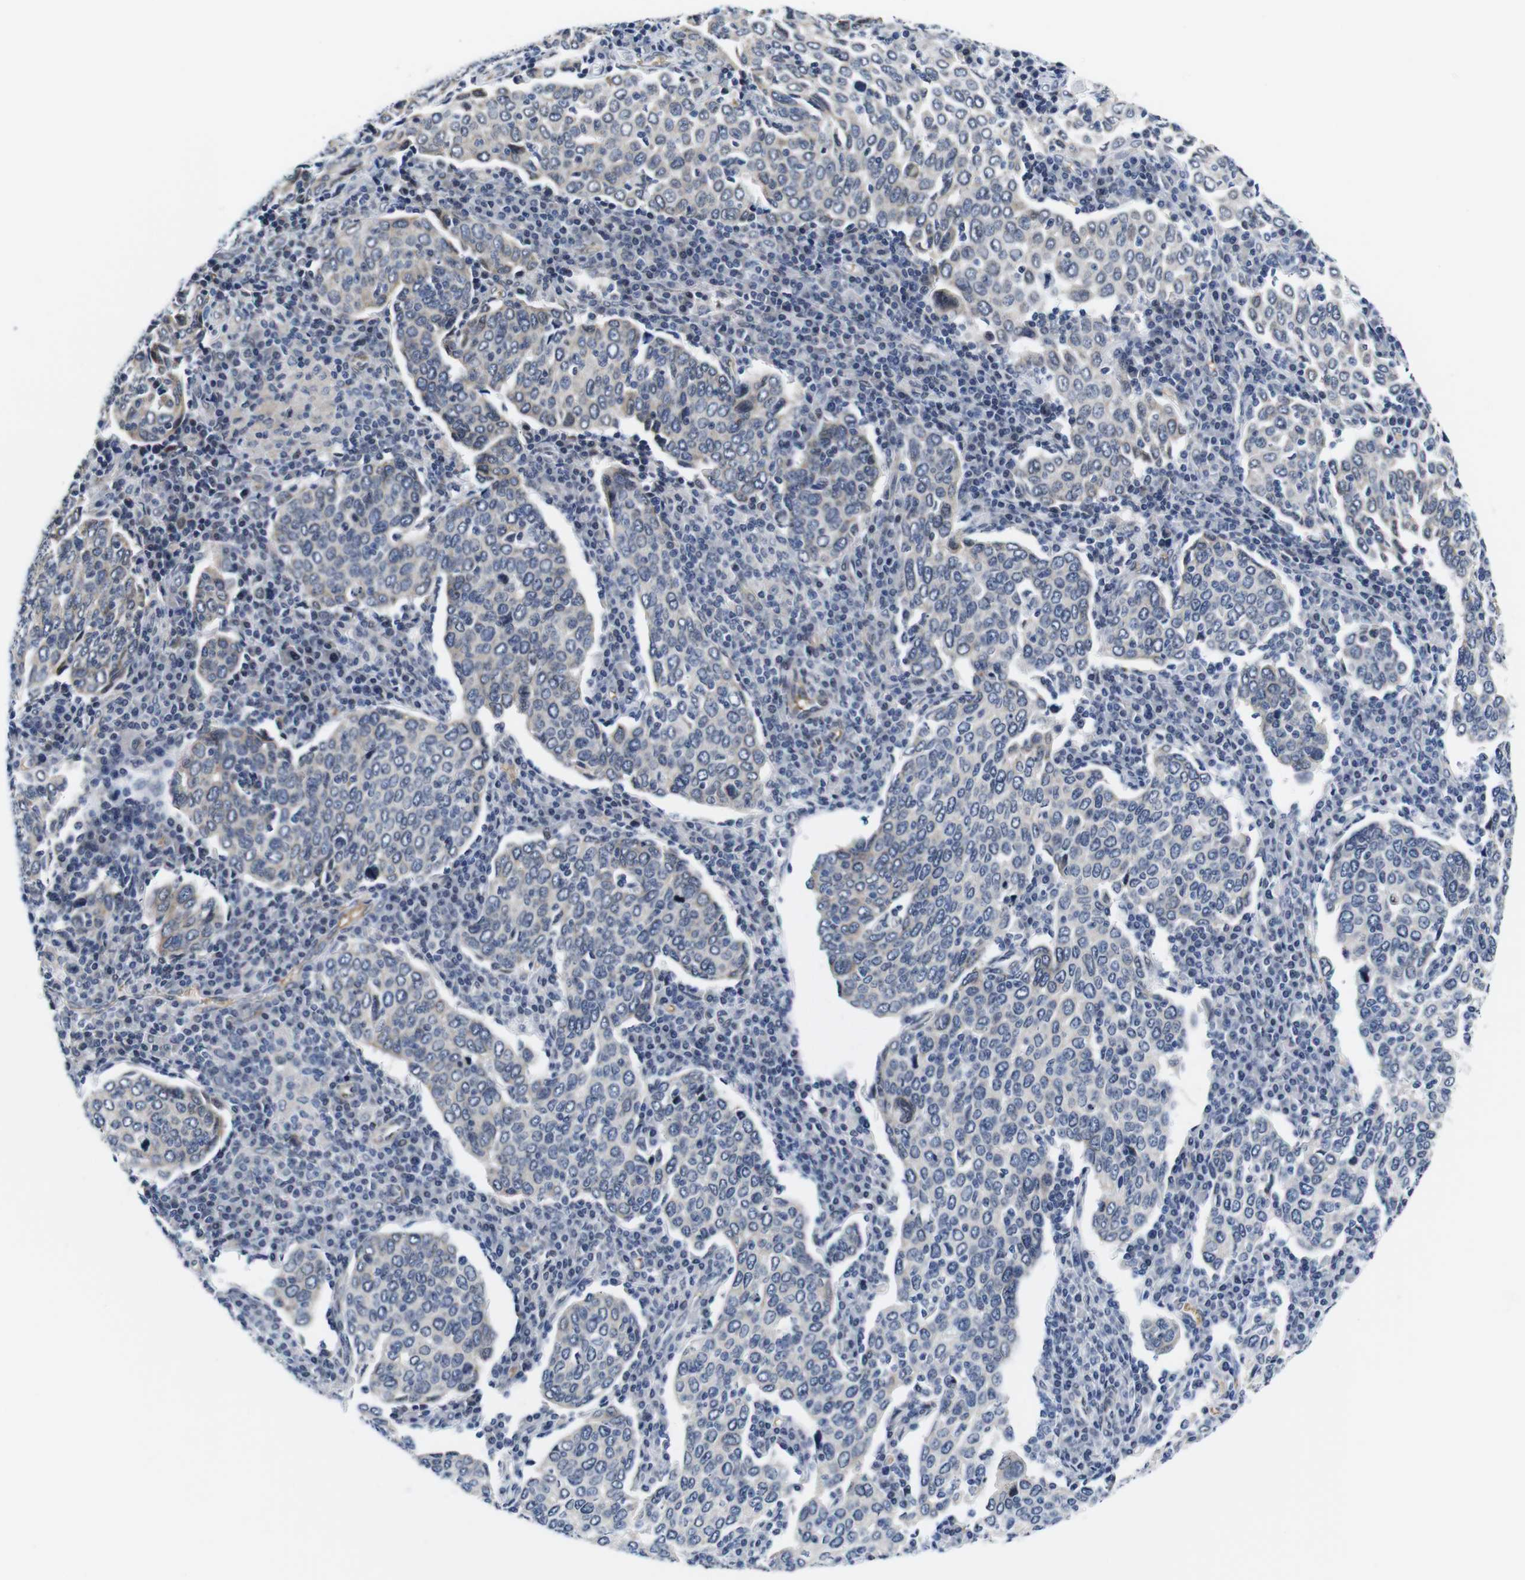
{"staining": {"intensity": "weak", "quantity": "<25%", "location": "cytoplasmic/membranous"}, "tissue": "cervical cancer", "cell_type": "Tumor cells", "image_type": "cancer", "snomed": [{"axis": "morphology", "description": "Squamous cell carcinoma, NOS"}, {"axis": "topography", "description": "Cervix"}], "caption": "This is a micrograph of immunohistochemistry staining of cervical cancer (squamous cell carcinoma), which shows no staining in tumor cells.", "gene": "SOCS3", "patient": {"sex": "female", "age": 40}}